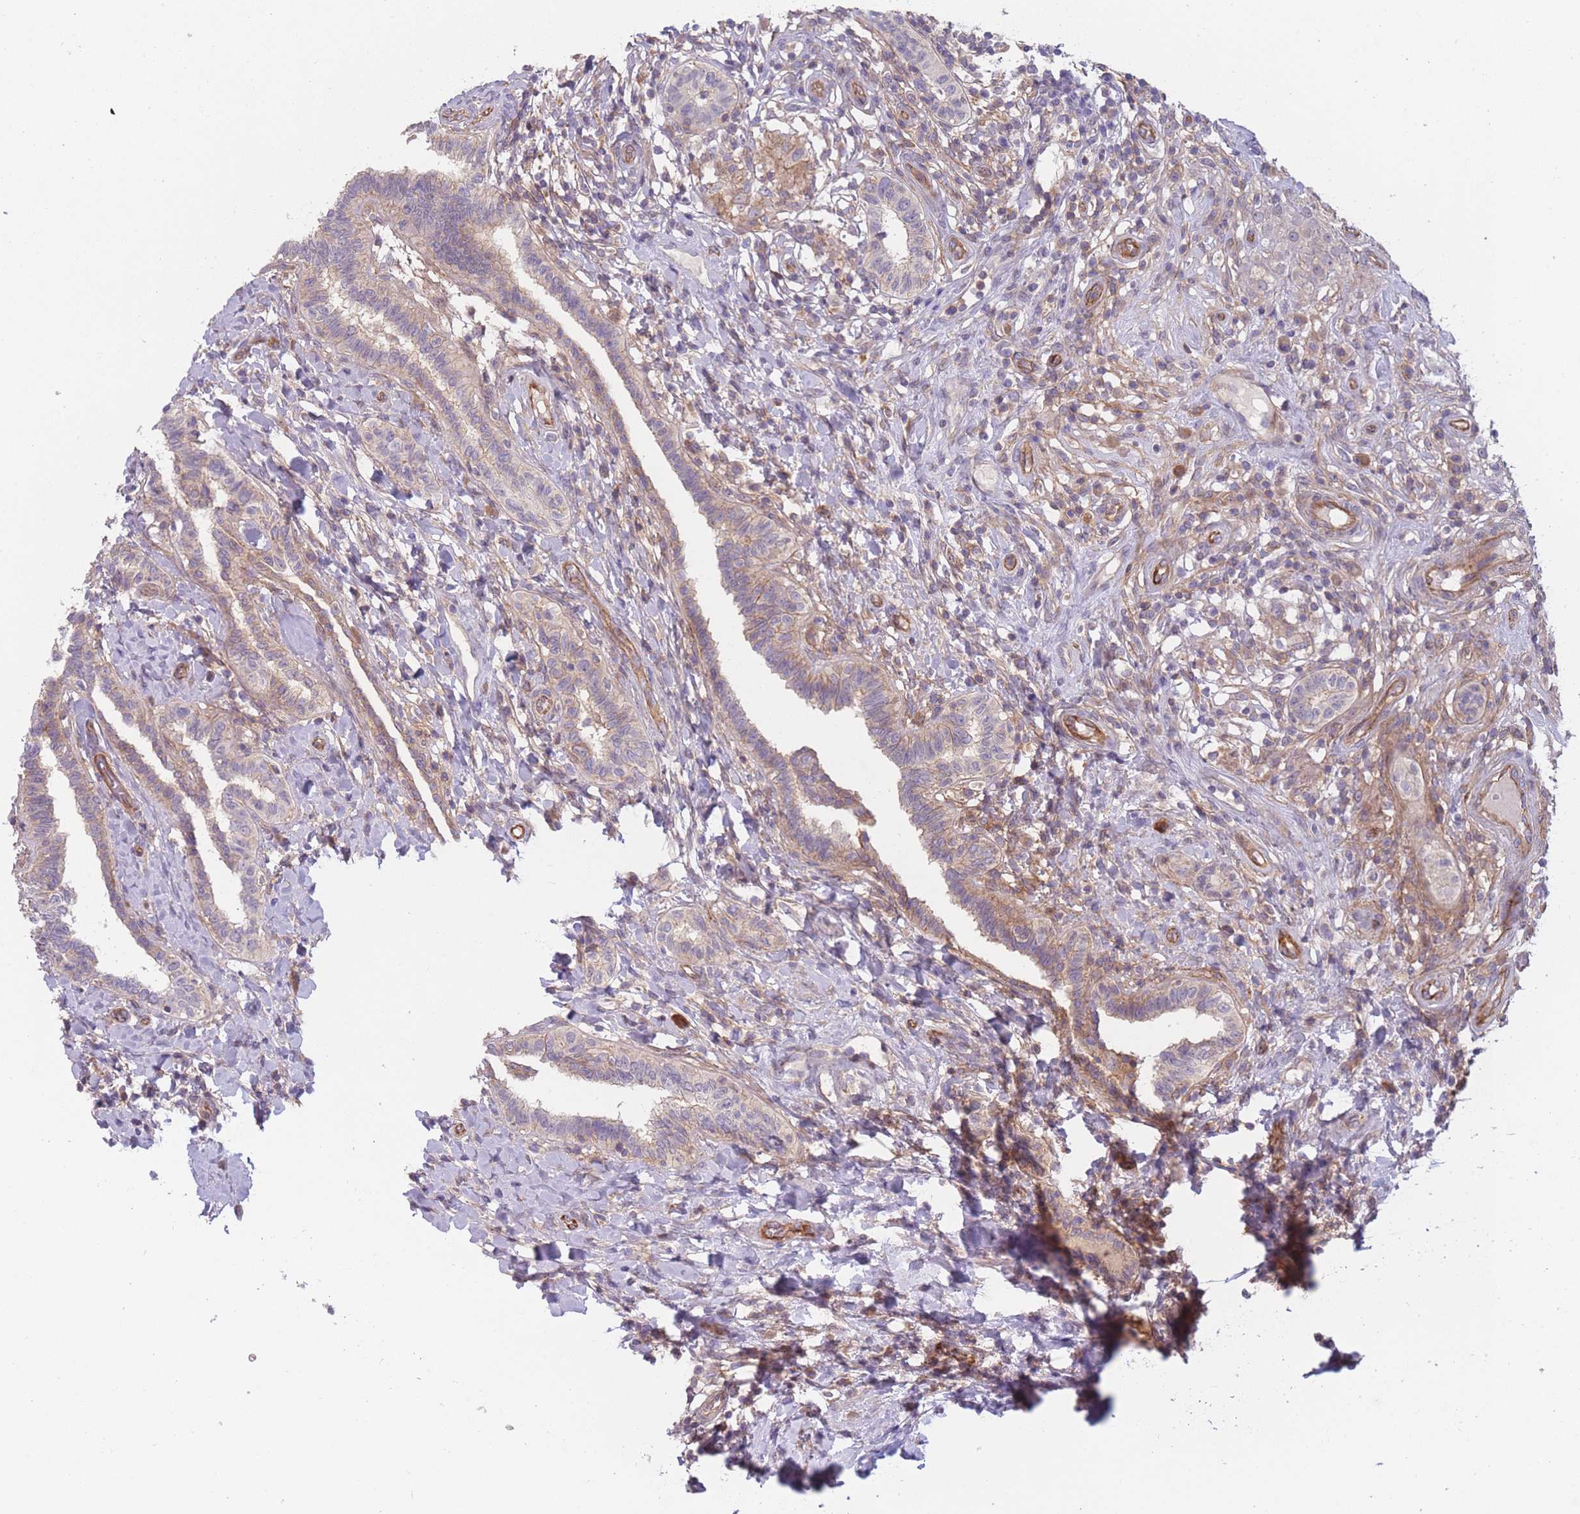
{"staining": {"intensity": "weak", "quantity": "25%-75%", "location": "cytoplasmic/membranous"}, "tissue": "testis cancer", "cell_type": "Tumor cells", "image_type": "cancer", "snomed": [{"axis": "morphology", "description": "Seminoma, NOS"}, {"axis": "topography", "description": "Testis"}], "caption": "This micrograph shows testis cancer (seminoma) stained with immunohistochemistry to label a protein in brown. The cytoplasmic/membranous of tumor cells show weak positivity for the protein. Nuclei are counter-stained blue.", "gene": "WDR93", "patient": {"sex": "male", "age": 49}}